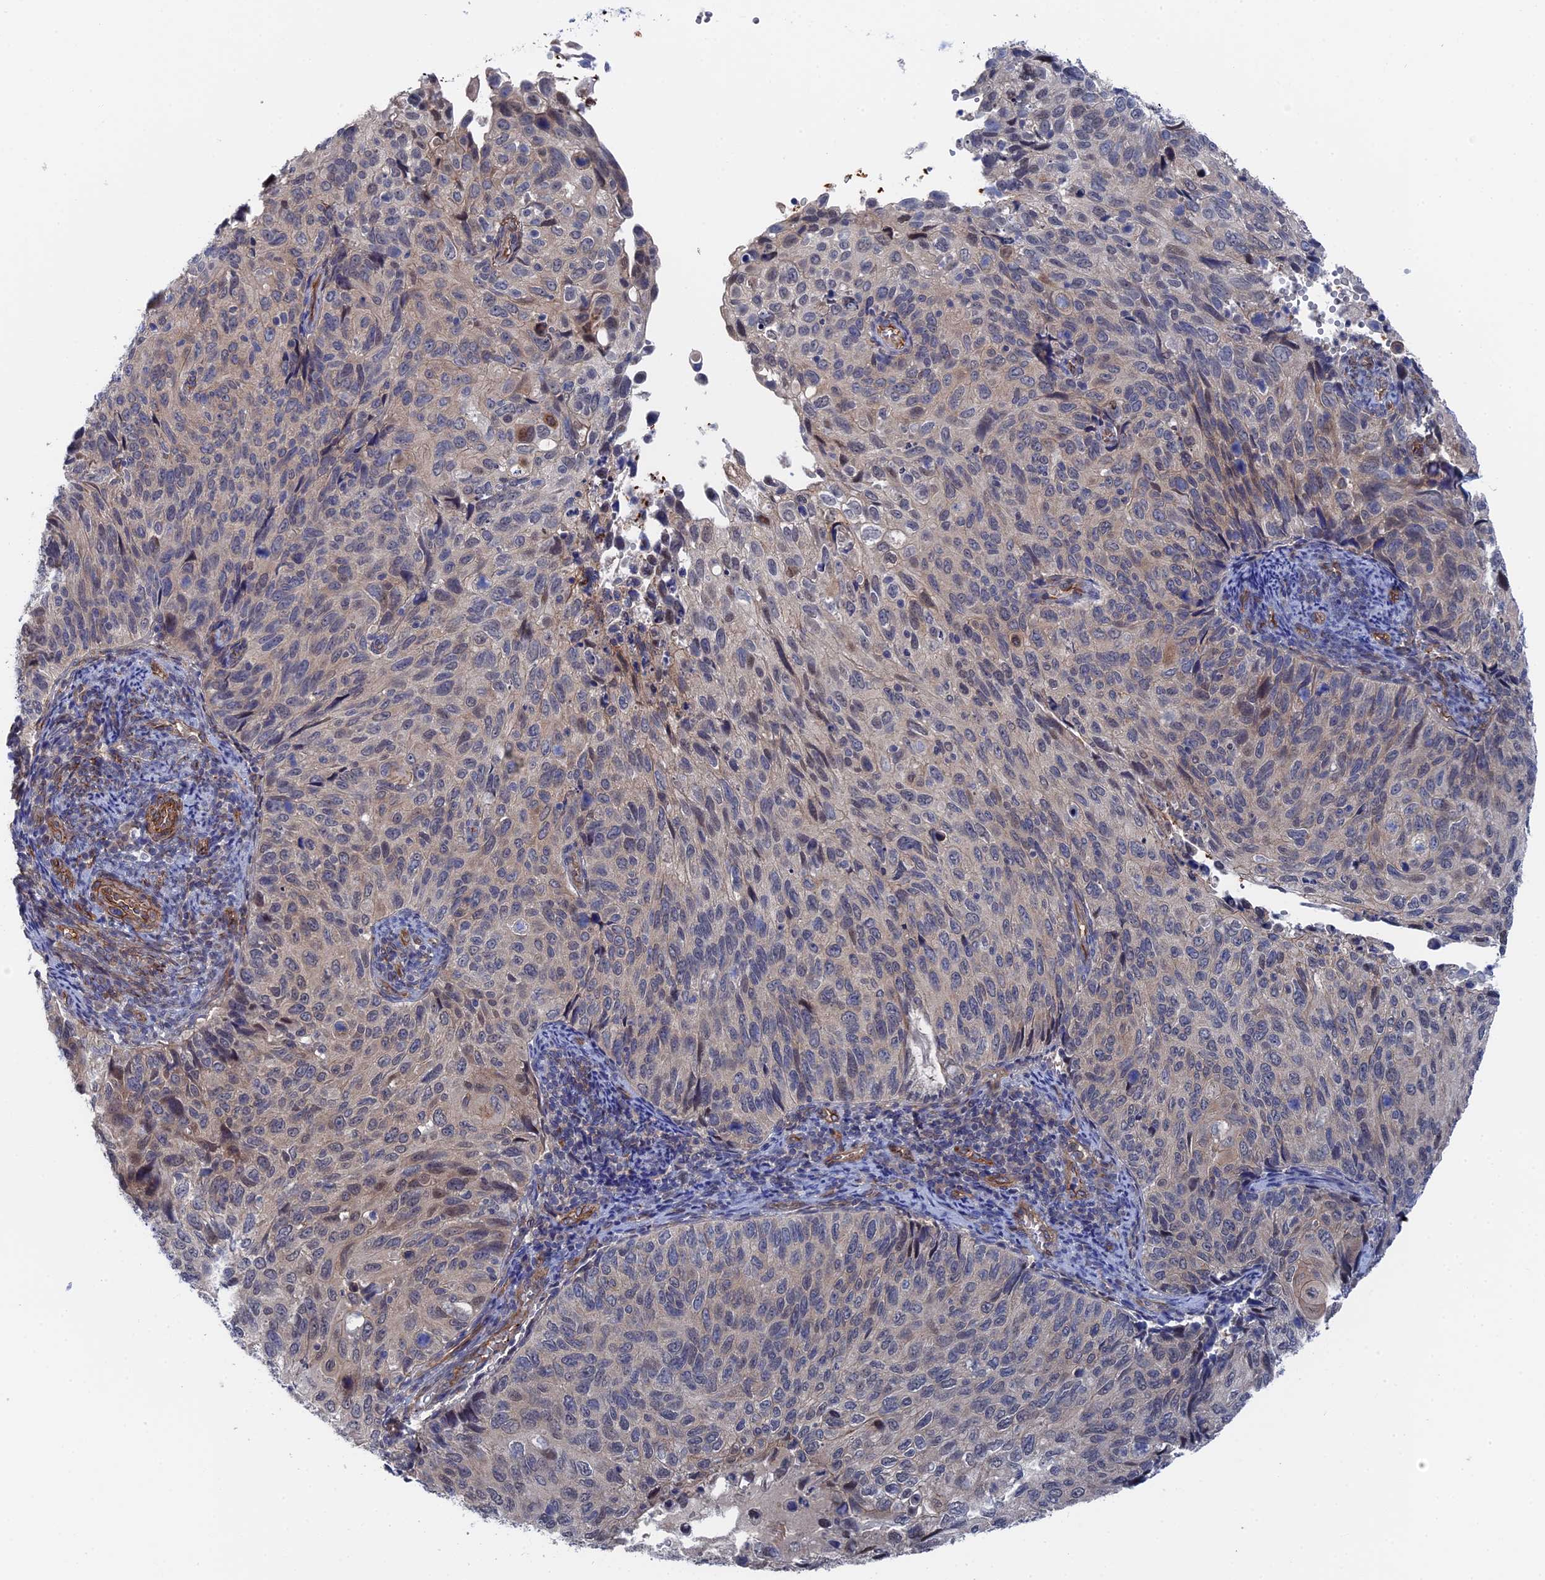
{"staining": {"intensity": "negative", "quantity": "none", "location": "none"}, "tissue": "cervical cancer", "cell_type": "Tumor cells", "image_type": "cancer", "snomed": [{"axis": "morphology", "description": "Squamous cell carcinoma, NOS"}, {"axis": "topography", "description": "Cervix"}], "caption": "High magnification brightfield microscopy of cervical squamous cell carcinoma stained with DAB (3,3'-diaminobenzidine) (brown) and counterstained with hematoxylin (blue): tumor cells show no significant staining.", "gene": "MTHFSD", "patient": {"sex": "female", "age": 70}}